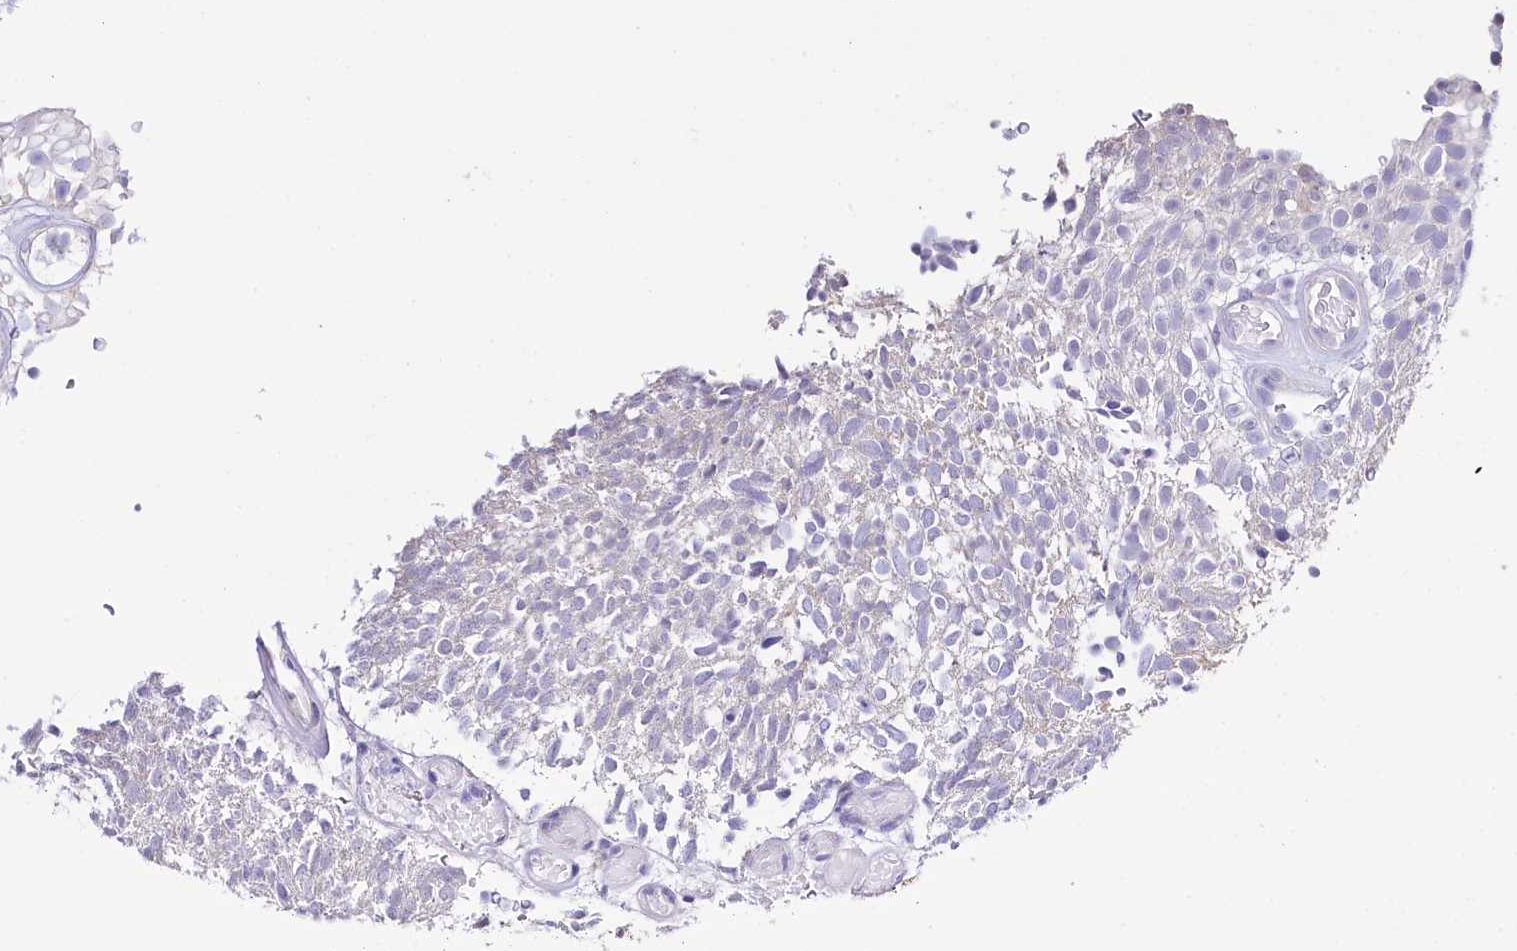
{"staining": {"intensity": "negative", "quantity": "none", "location": "none"}, "tissue": "urothelial cancer", "cell_type": "Tumor cells", "image_type": "cancer", "snomed": [{"axis": "morphology", "description": "Urothelial carcinoma, Low grade"}, {"axis": "topography", "description": "Urinary bladder"}], "caption": "The photomicrograph shows no significant staining in tumor cells of urothelial cancer.", "gene": "SPATS2", "patient": {"sex": "male", "age": 78}}